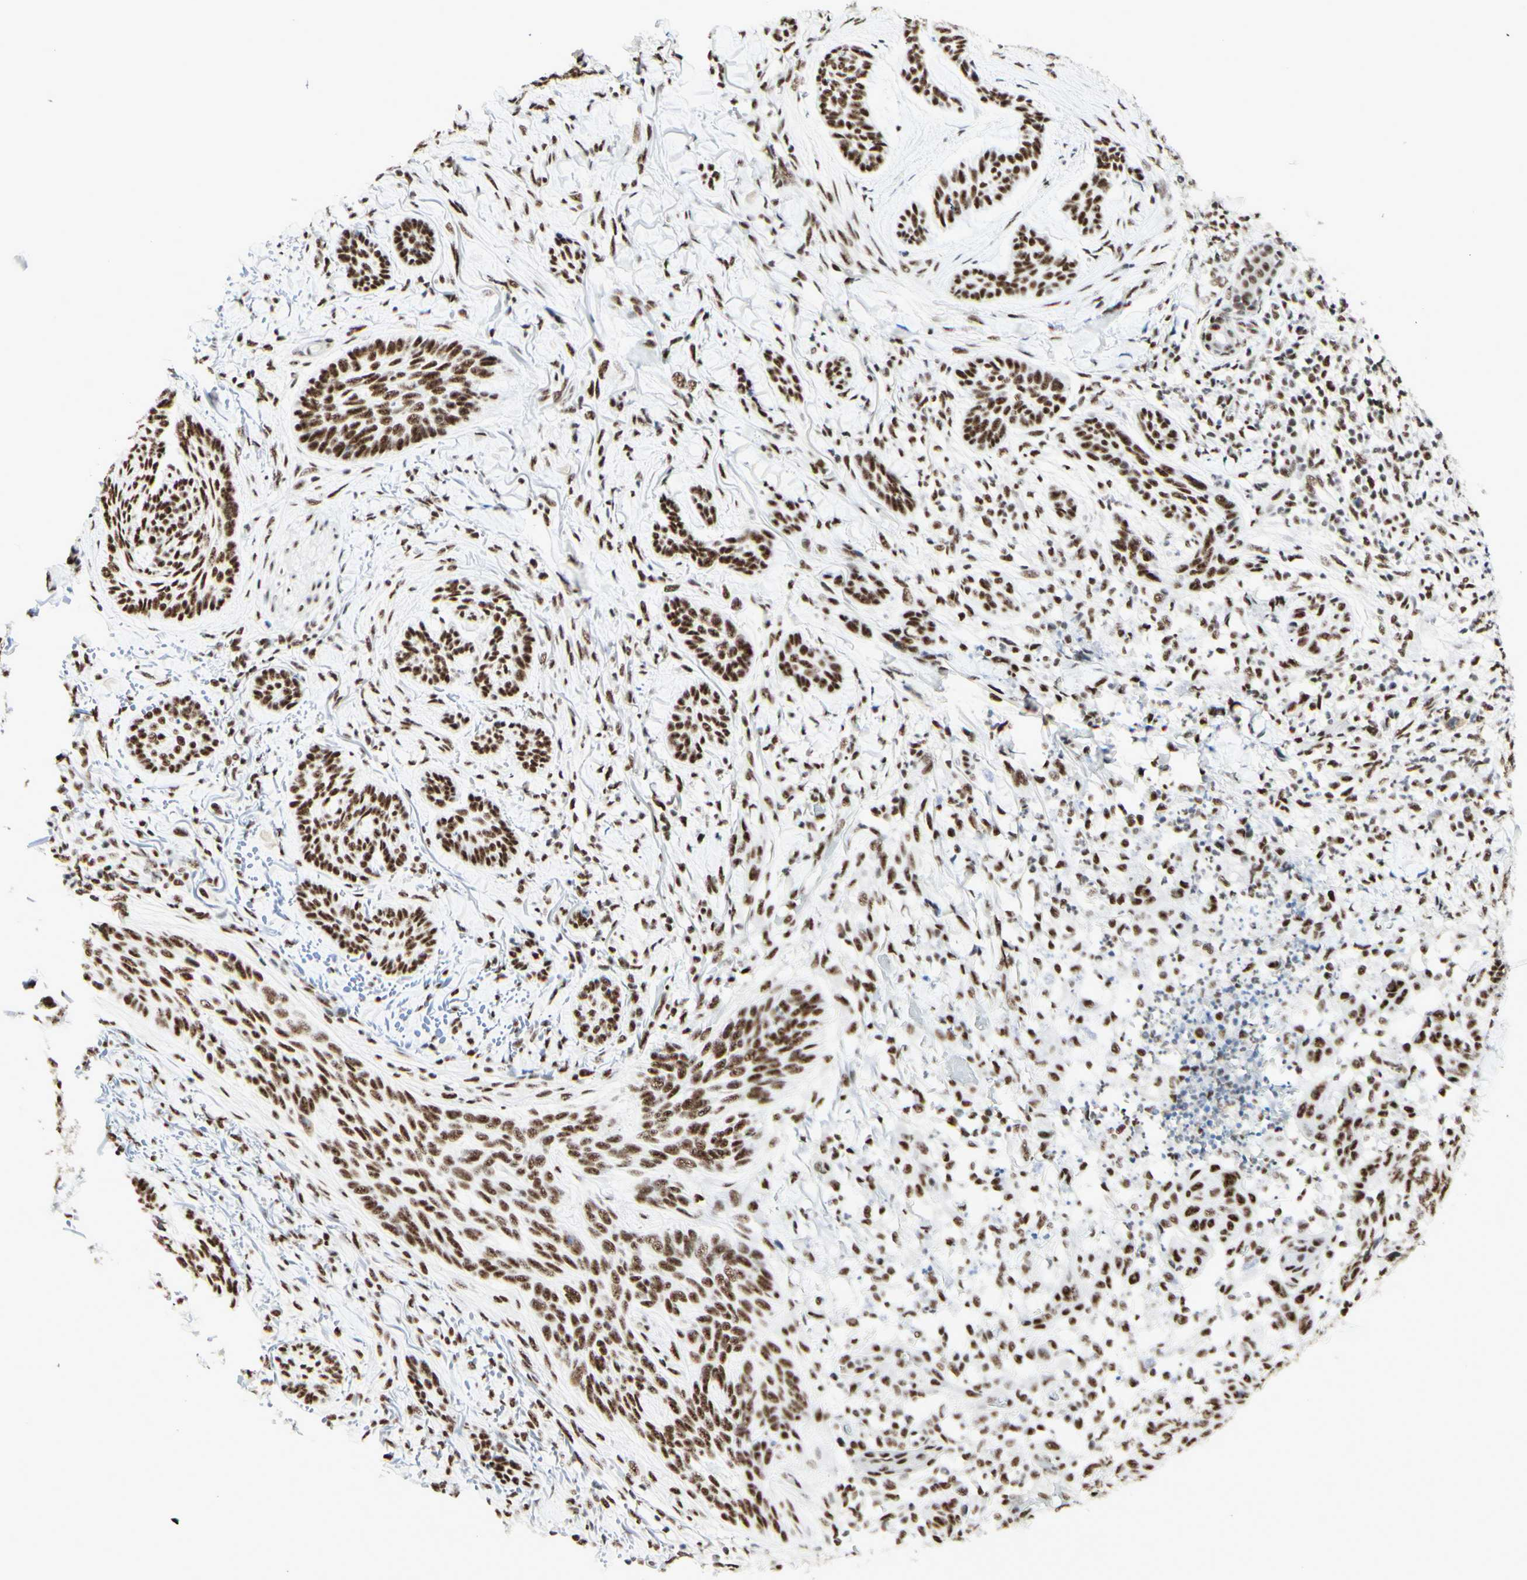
{"staining": {"intensity": "strong", "quantity": ">75%", "location": "nuclear"}, "tissue": "skin cancer", "cell_type": "Tumor cells", "image_type": "cancer", "snomed": [{"axis": "morphology", "description": "Basal cell carcinoma"}, {"axis": "topography", "description": "Skin"}], "caption": "Skin basal cell carcinoma stained for a protein displays strong nuclear positivity in tumor cells. Nuclei are stained in blue.", "gene": "WTAP", "patient": {"sex": "male", "age": 43}}